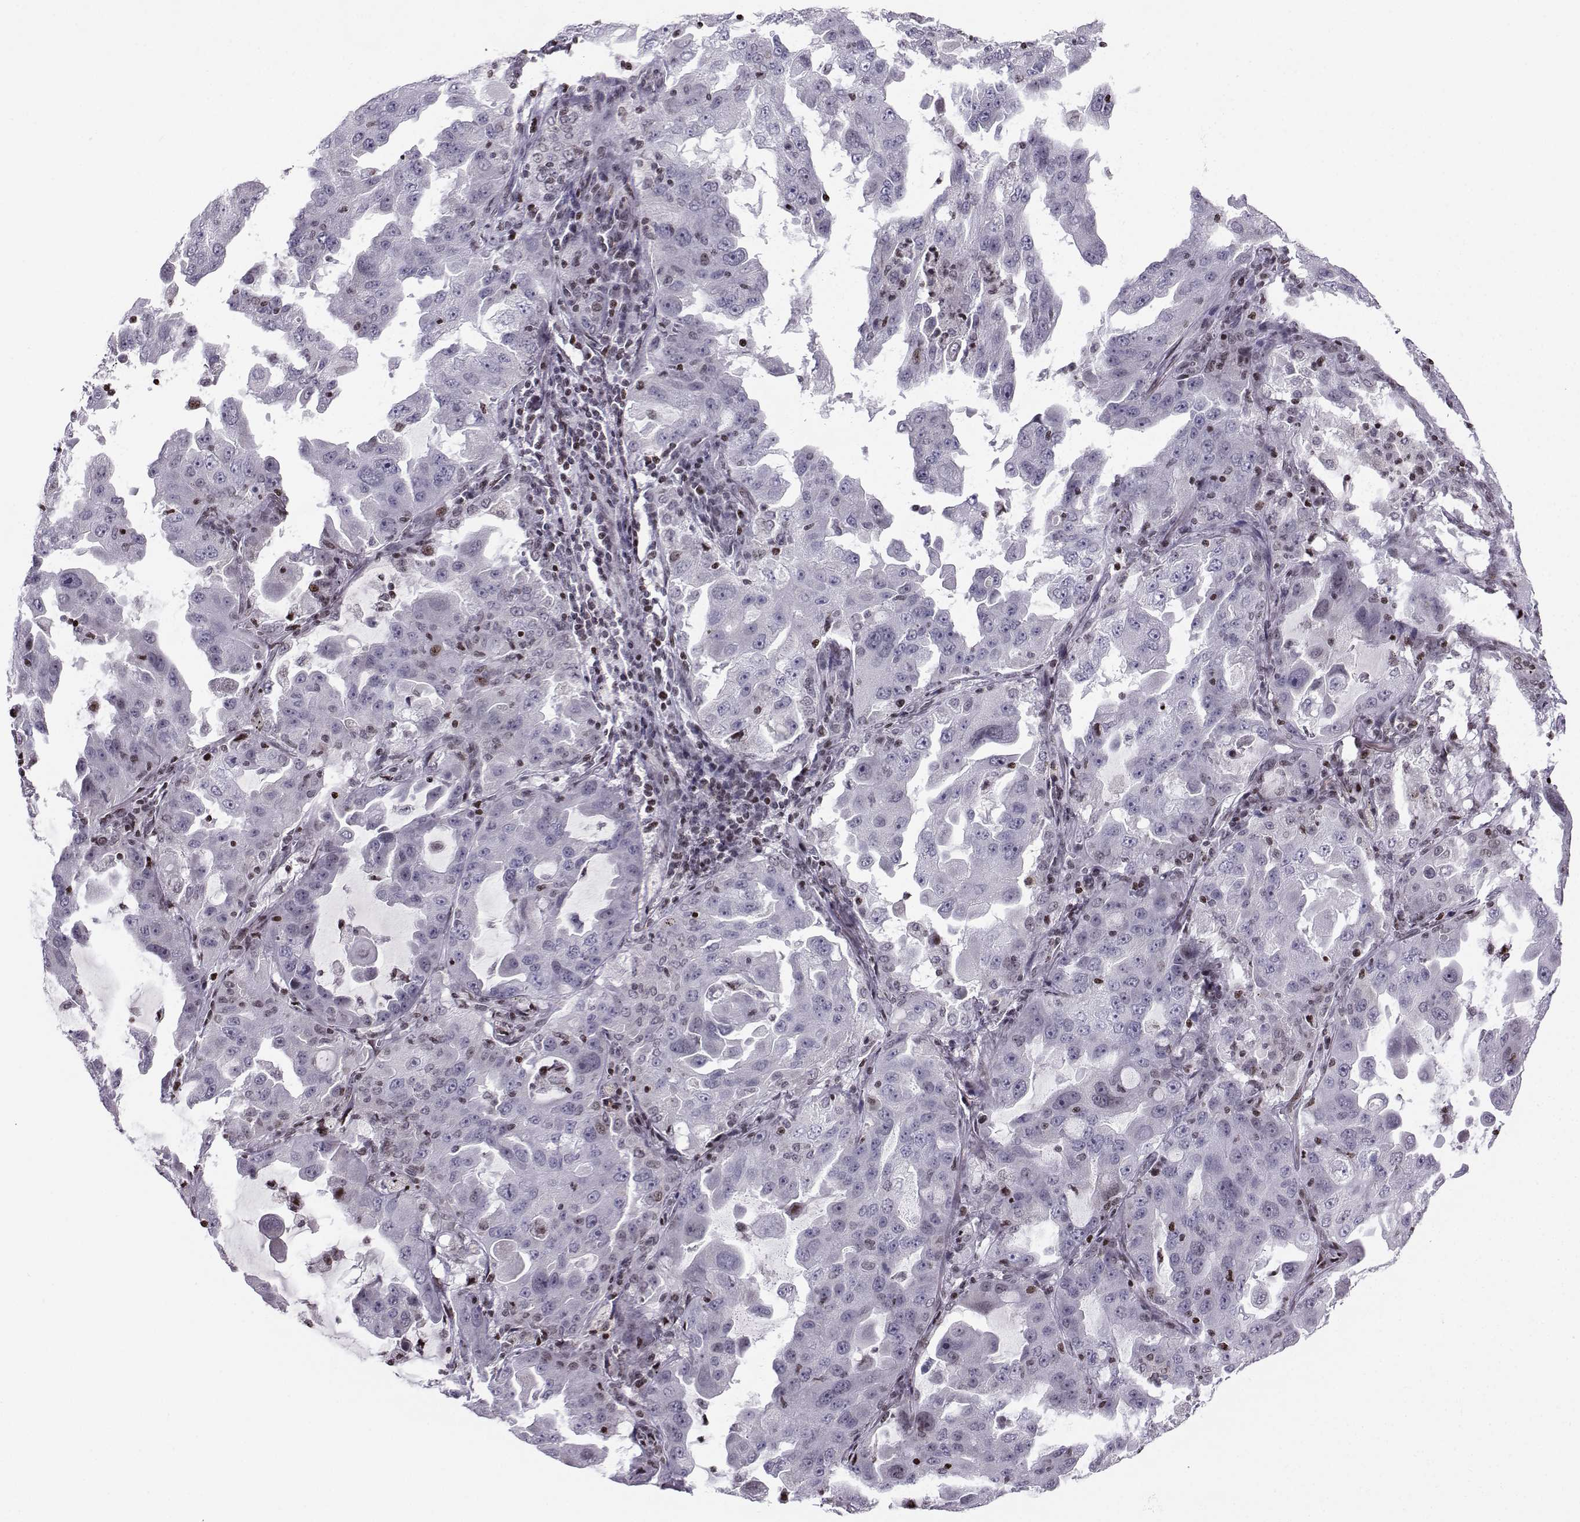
{"staining": {"intensity": "weak", "quantity": "<25%", "location": "nuclear"}, "tissue": "lung cancer", "cell_type": "Tumor cells", "image_type": "cancer", "snomed": [{"axis": "morphology", "description": "Adenocarcinoma, NOS"}, {"axis": "topography", "description": "Lung"}], "caption": "Immunohistochemical staining of human lung adenocarcinoma displays no significant positivity in tumor cells. Nuclei are stained in blue.", "gene": "ZNF19", "patient": {"sex": "female", "age": 61}}